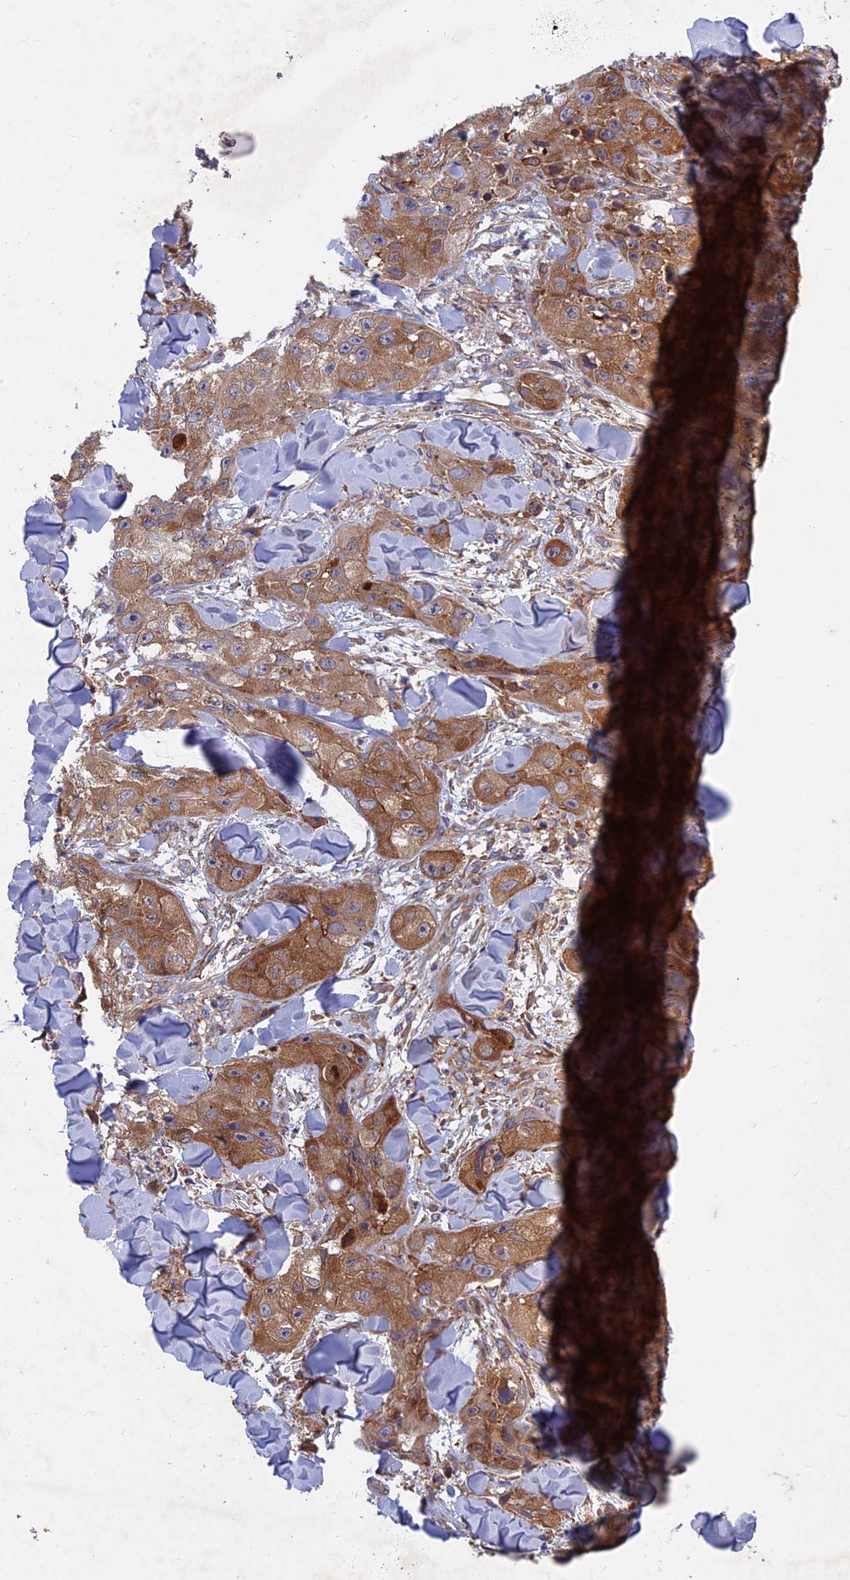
{"staining": {"intensity": "moderate", "quantity": ">75%", "location": "cytoplasmic/membranous"}, "tissue": "skin cancer", "cell_type": "Tumor cells", "image_type": "cancer", "snomed": [{"axis": "morphology", "description": "Squamous cell carcinoma, NOS"}, {"axis": "topography", "description": "Skin"}, {"axis": "topography", "description": "Subcutis"}], "caption": "Moderate cytoplasmic/membranous staining for a protein is identified in approximately >75% of tumor cells of skin cancer using IHC.", "gene": "NCAPG", "patient": {"sex": "male", "age": 73}}